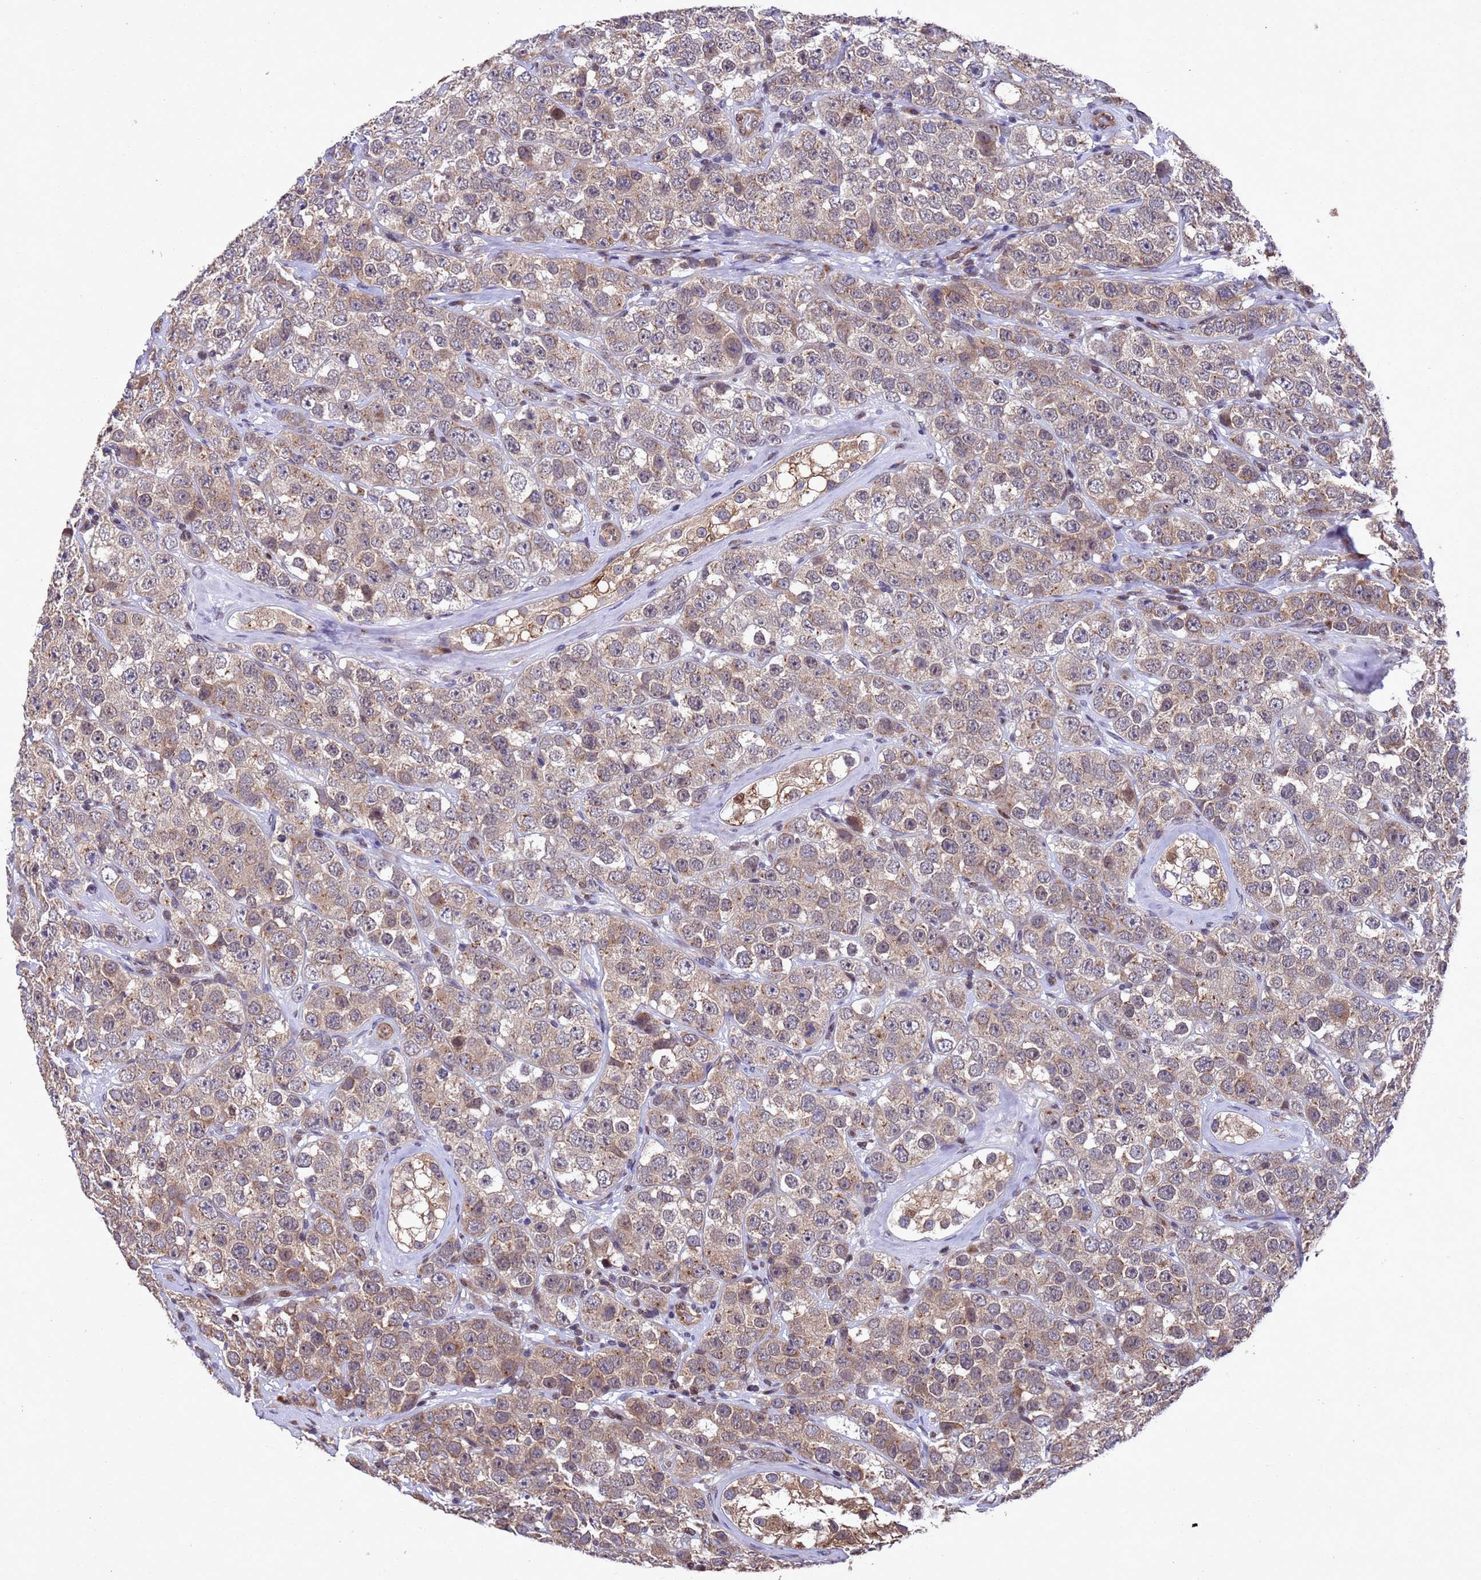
{"staining": {"intensity": "weak", "quantity": ">75%", "location": "cytoplasmic/membranous"}, "tissue": "testis cancer", "cell_type": "Tumor cells", "image_type": "cancer", "snomed": [{"axis": "morphology", "description": "Seminoma, NOS"}, {"axis": "topography", "description": "Testis"}], "caption": "This photomicrograph exhibits immunohistochemistry (IHC) staining of testis cancer, with low weak cytoplasmic/membranous expression in about >75% of tumor cells.", "gene": "TBK1", "patient": {"sex": "male", "age": 28}}